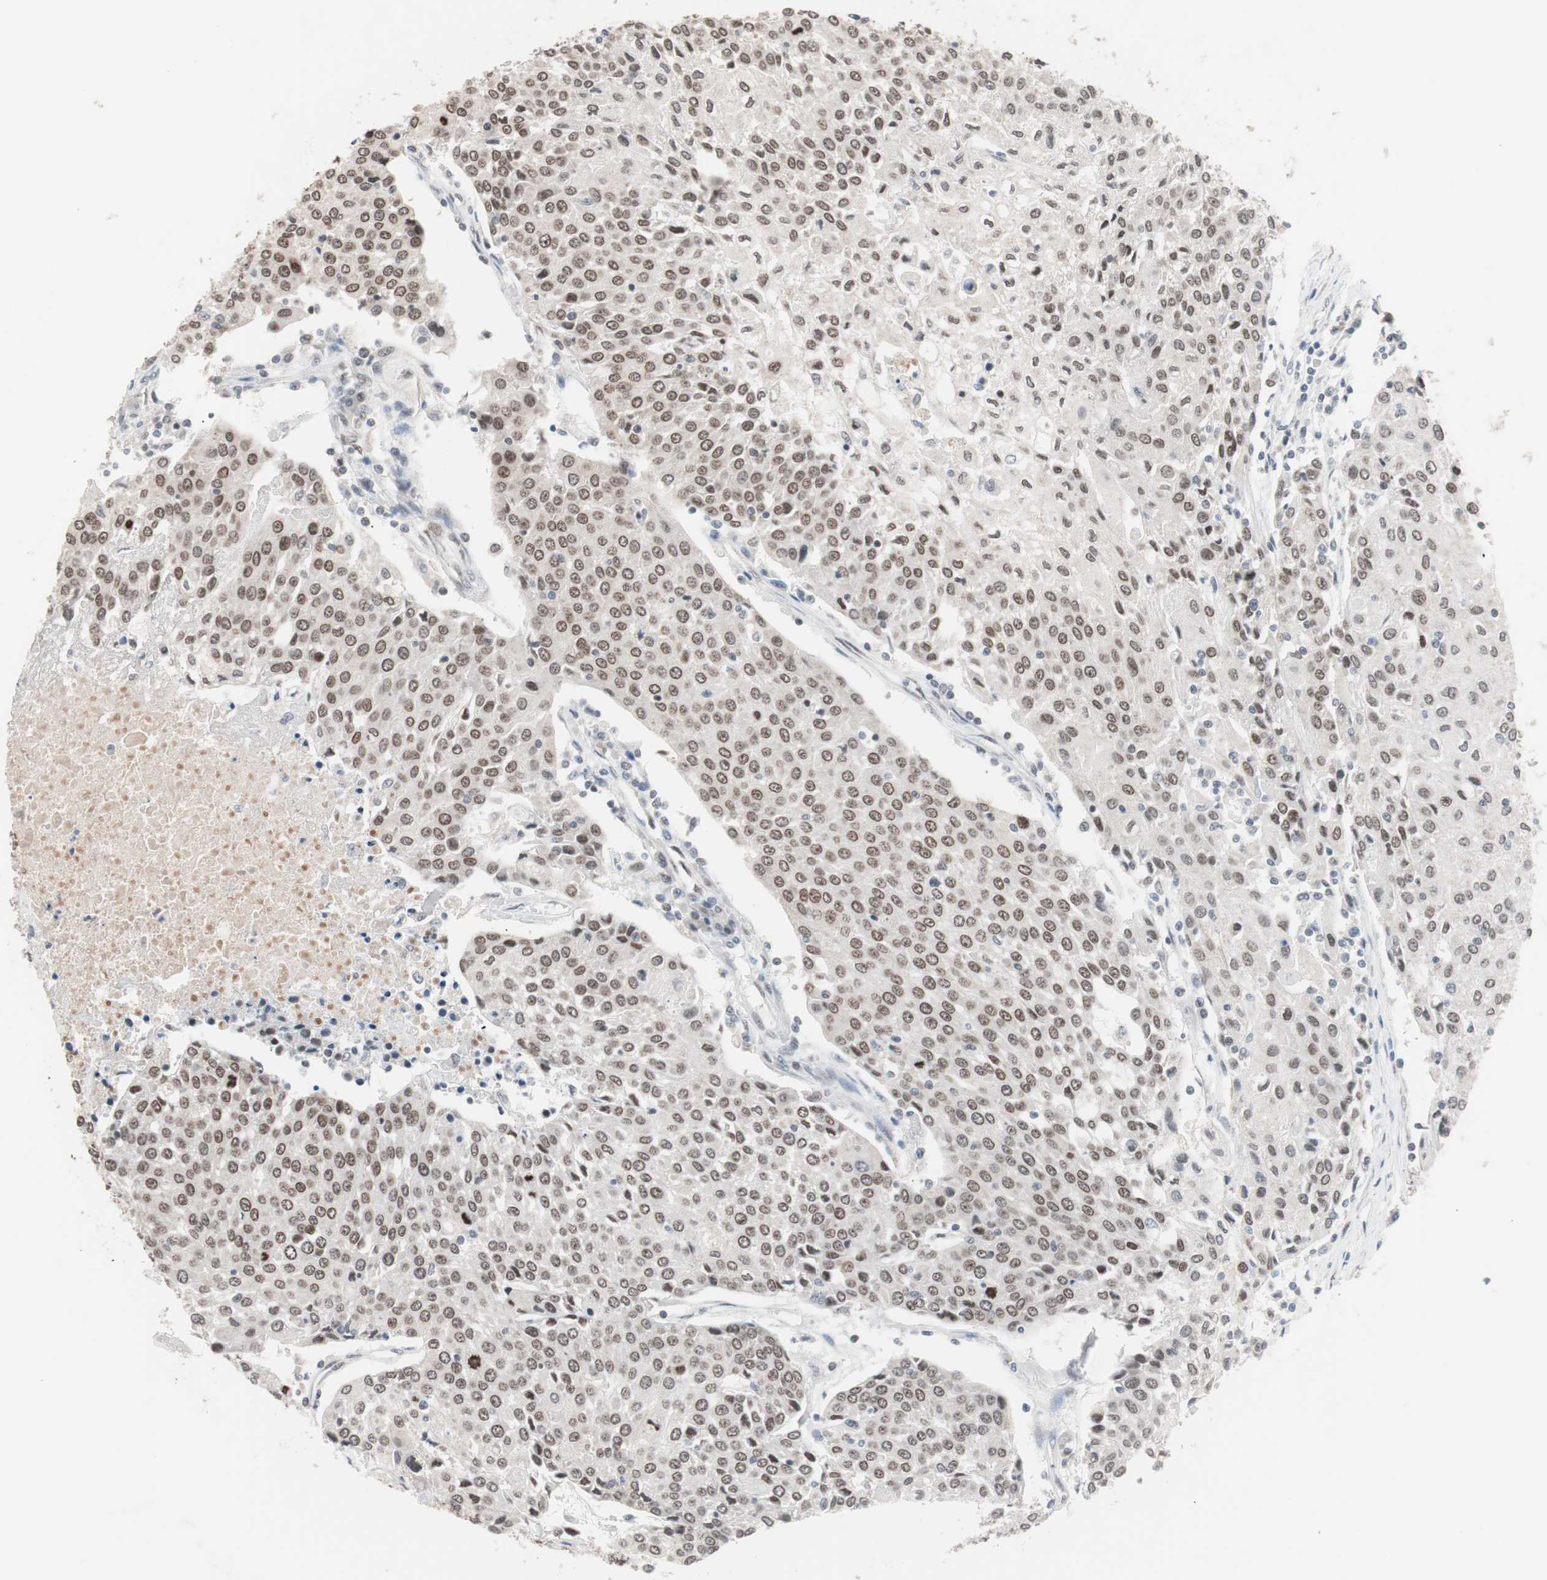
{"staining": {"intensity": "moderate", "quantity": ">75%", "location": "nuclear"}, "tissue": "urothelial cancer", "cell_type": "Tumor cells", "image_type": "cancer", "snomed": [{"axis": "morphology", "description": "Urothelial carcinoma, High grade"}, {"axis": "topography", "description": "Urinary bladder"}], "caption": "Urothelial cancer tissue exhibits moderate nuclear staining in approximately >75% of tumor cells", "gene": "LIG3", "patient": {"sex": "female", "age": 85}}